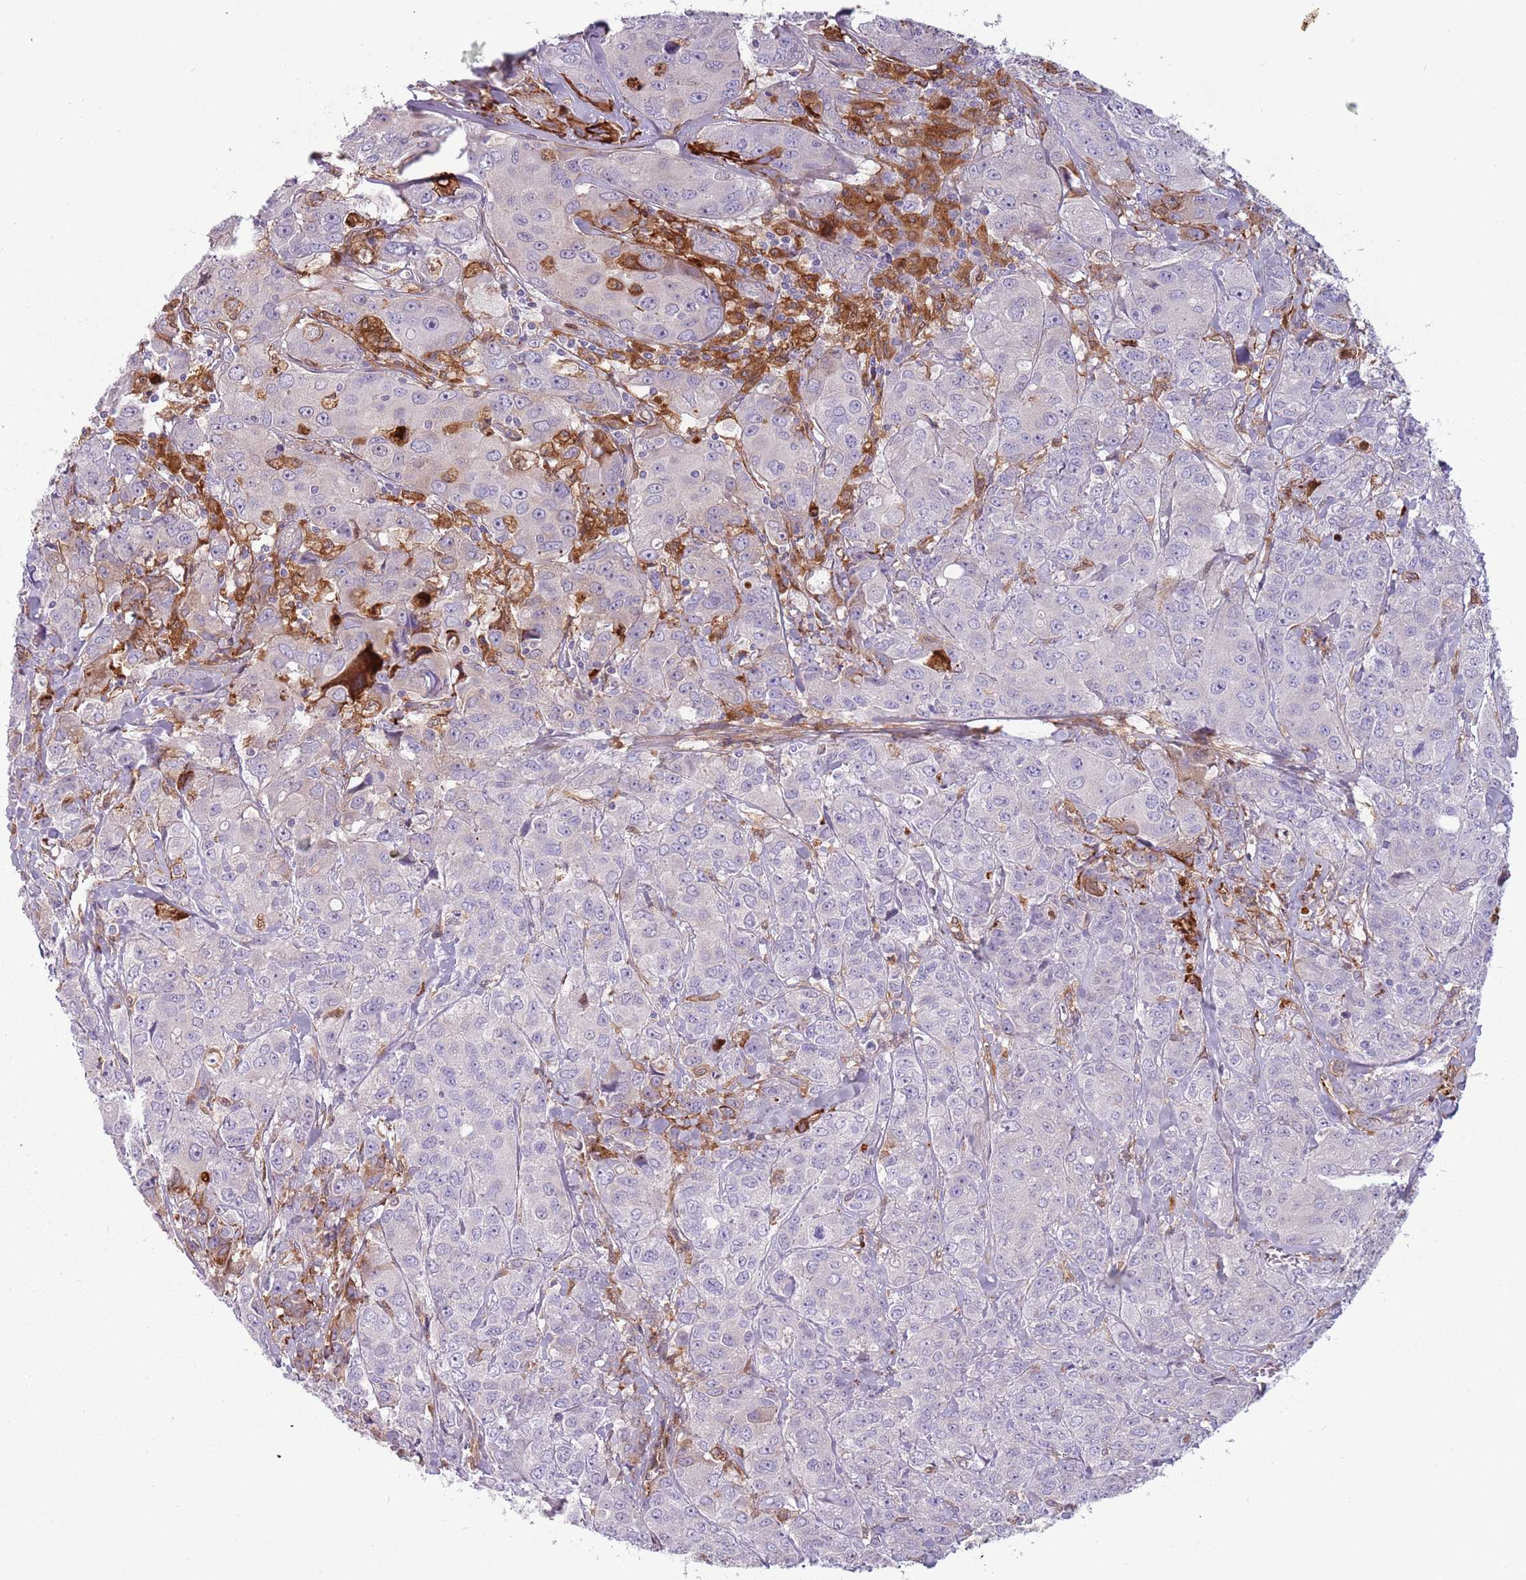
{"staining": {"intensity": "negative", "quantity": "none", "location": "none"}, "tissue": "breast cancer", "cell_type": "Tumor cells", "image_type": "cancer", "snomed": [{"axis": "morphology", "description": "Duct carcinoma"}, {"axis": "topography", "description": "Breast"}], "caption": "Immunohistochemistry micrograph of breast invasive ductal carcinoma stained for a protein (brown), which reveals no expression in tumor cells.", "gene": "NADK", "patient": {"sex": "female", "age": 43}}